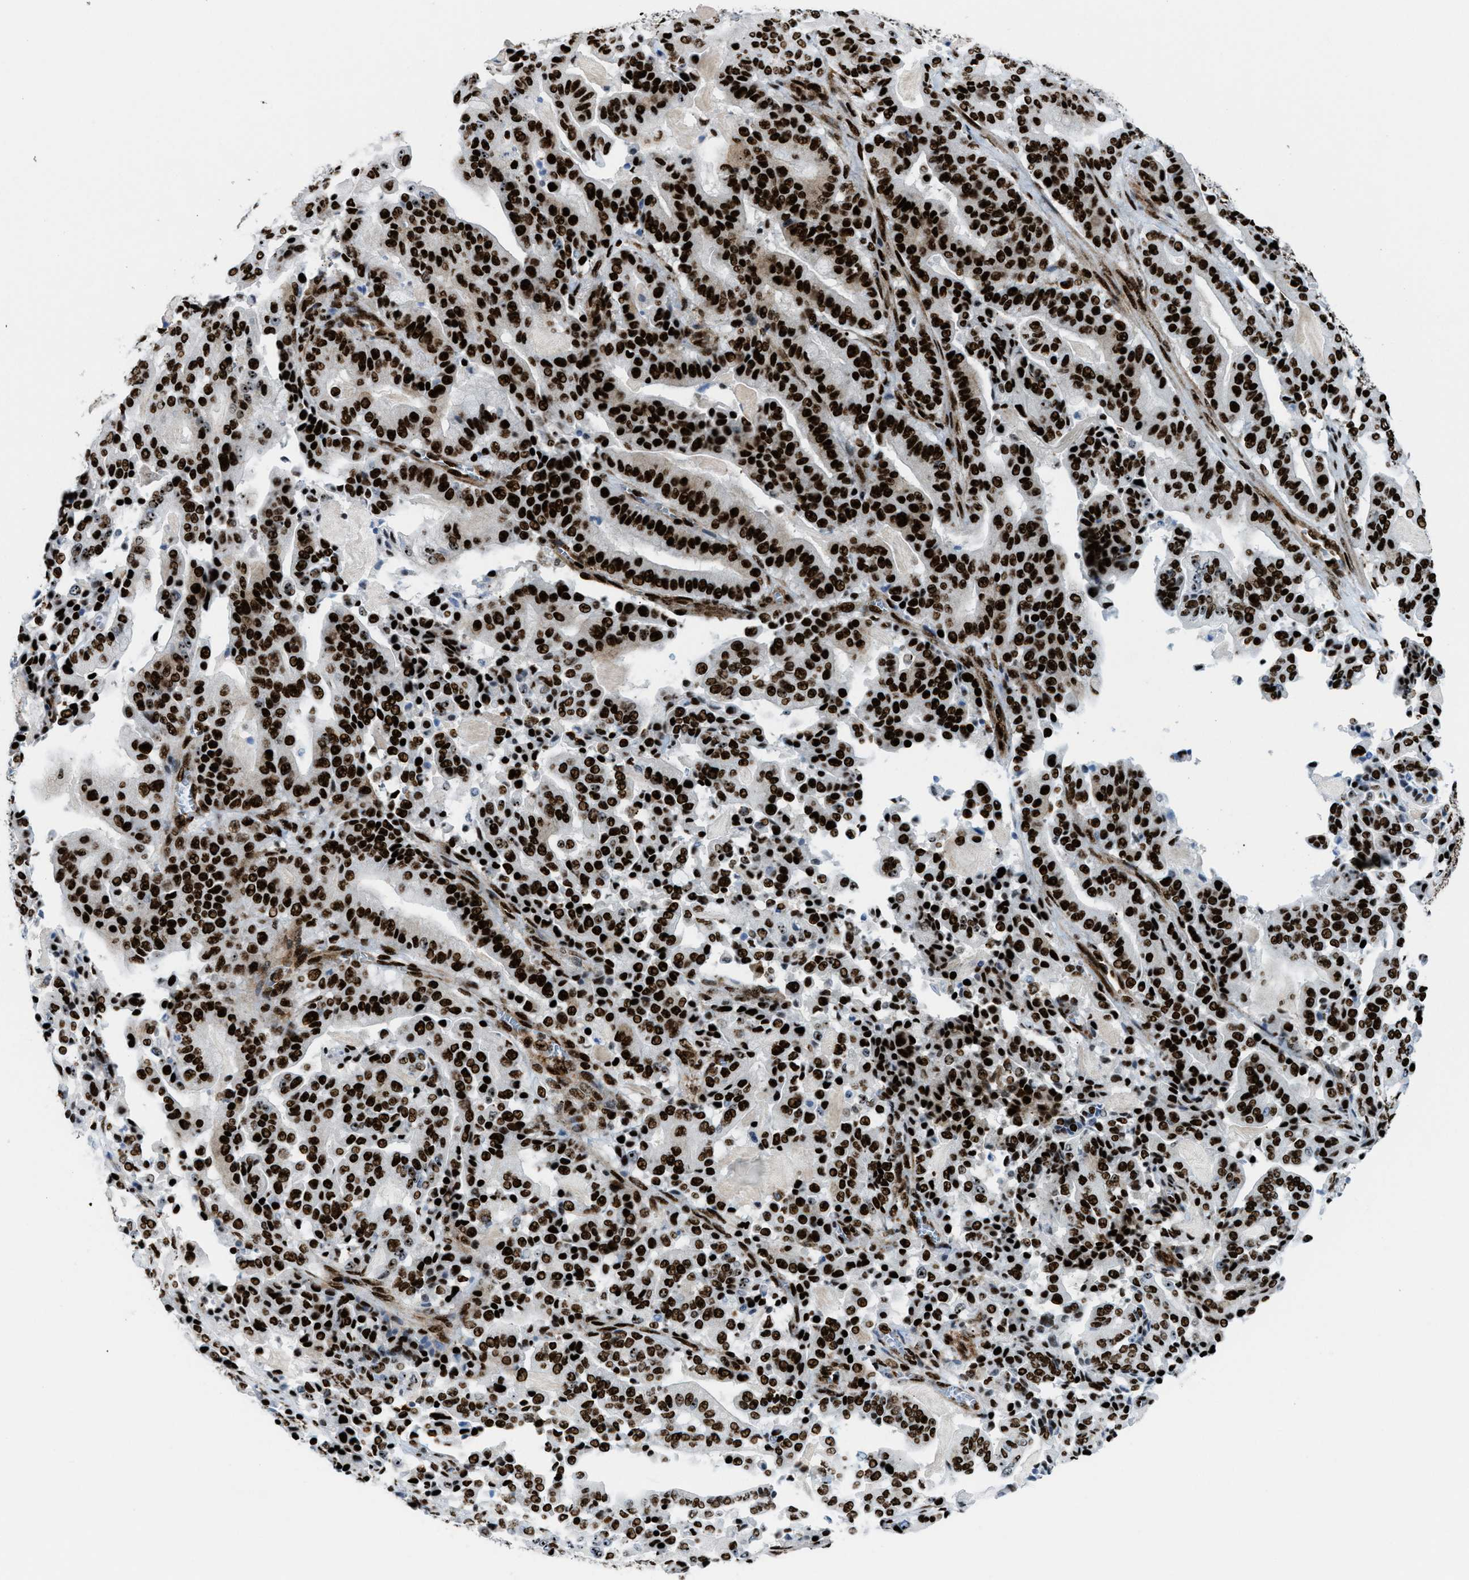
{"staining": {"intensity": "strong", "quantity": ">75%", "location": "nuclear"}, "tissue": "pancreatic cancer", "cell_type": "Tumor cells", "image_type": "cancer", "snomed": [{"axis": "morphology", "description": "Adenocarcinoma, NOS"}, {"axis": "topography", "description": "Pancreas"}], "caption": "Brown immunohistochemical staining in pancreatic adenocarcinoma exhibits strong nuclear expression in about >75% of tumor cells.", "gene": "NONO", "patient": {"sex": "male", "age": 63}}